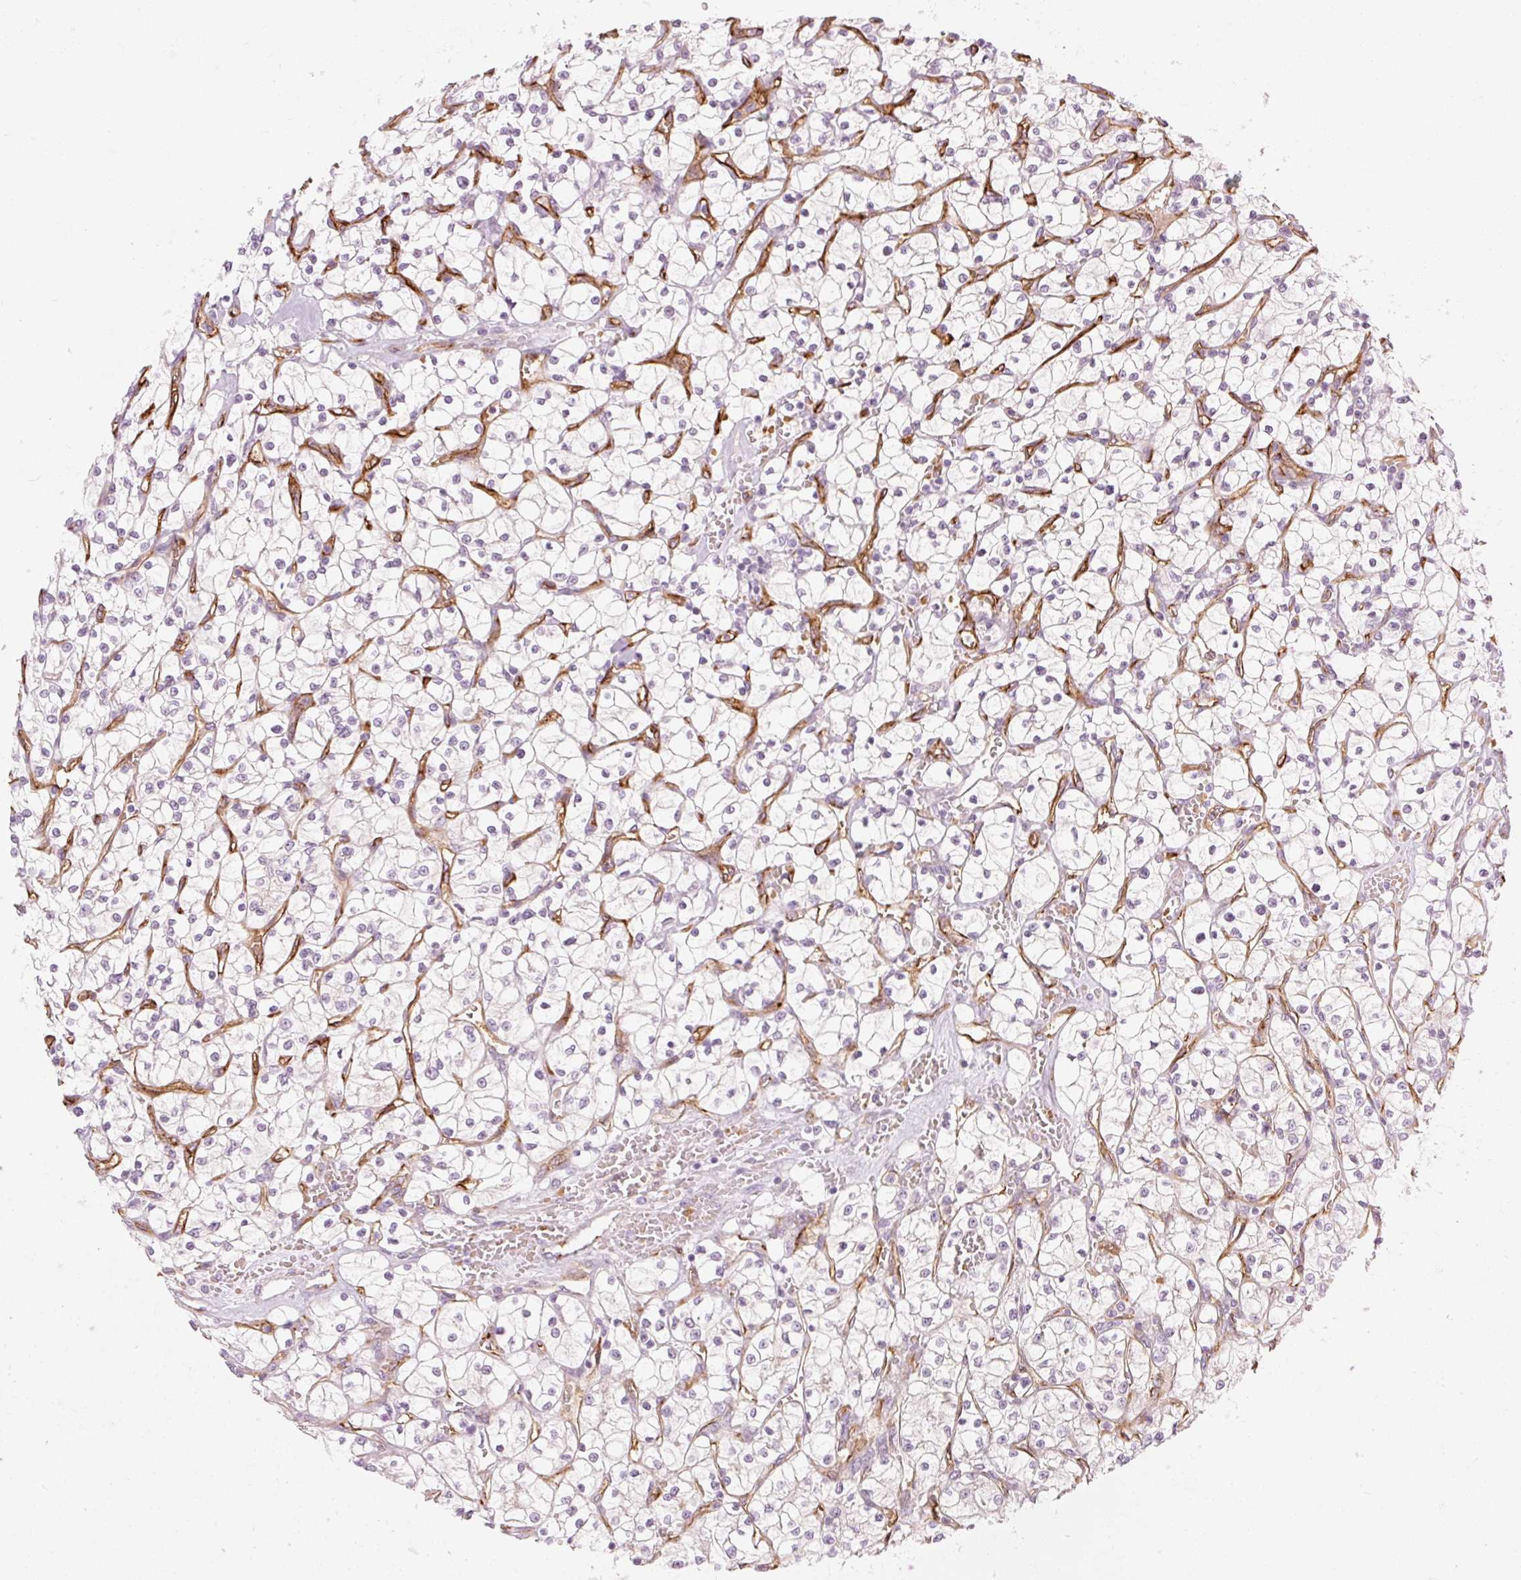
{"staining": {"intensity": "negative", "quantity": "none", "location": "none"}, "tissue": "renal cancer", "cell_type": "Tumor cells", "image_type": "cancer", "snomed": [{"axis": "morphology", "description": "Adenocarcinoma, NOS"}, {"axis": "topography", "description": "Kidney"}], "caption": "The image reveals no staining of tumor cells in adenocarcinoma (renal).", "gene": "TAF1L", "patient": {"sex": "female", "age": 64}}